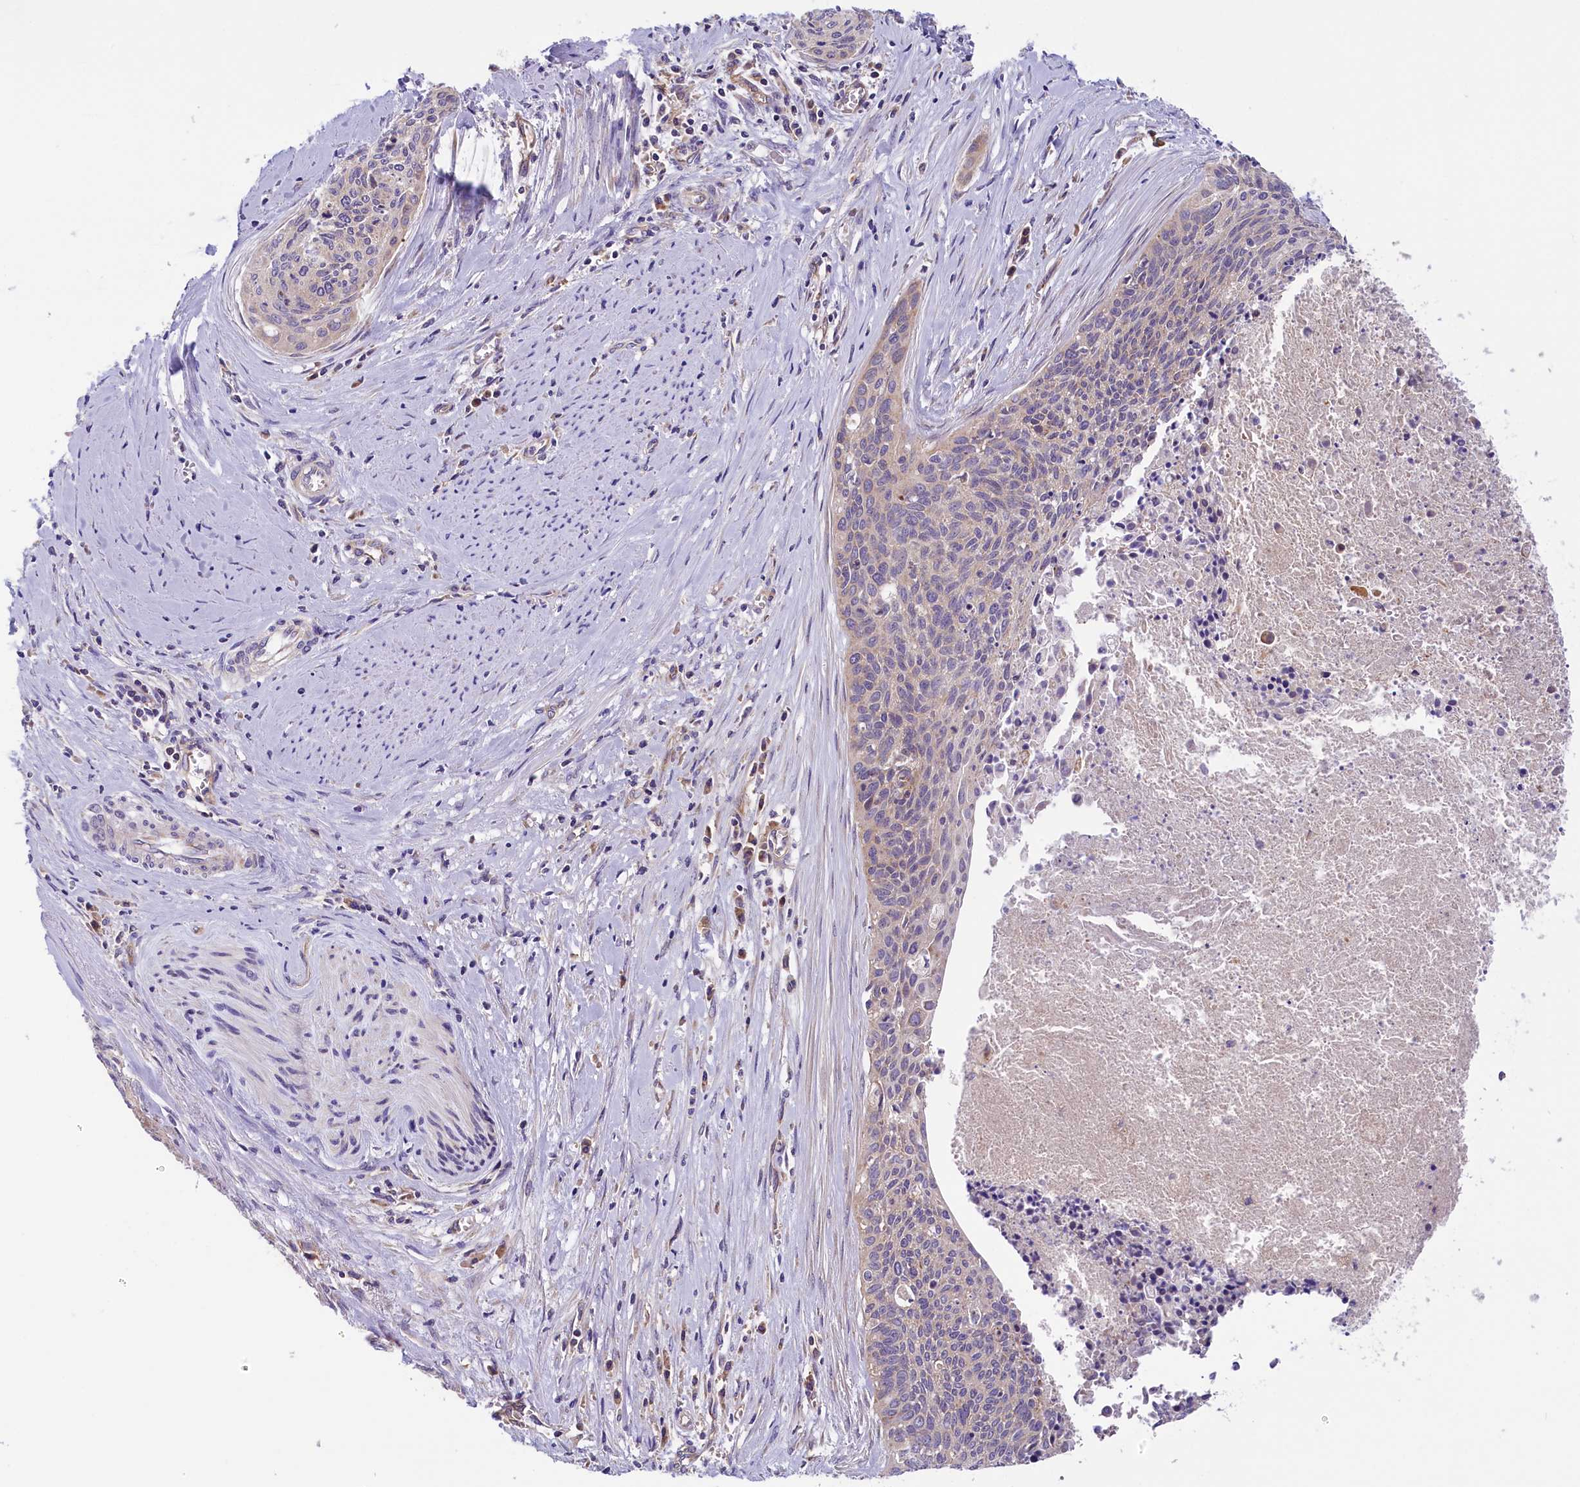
{"staining": {"intensity": "negative", "quantity": "none", "location": "none"}, "tissue": "cervical cancer", "cell_type": "Tumor cells", "image_type": "cancer", "snomed": [{"axis": "morphology", "description": "Squamous cell carcinoma, NOS"}, {"axis": "topography", "description": "Cervix"}], "caption": "Immunohistochemistry (IHC) of cervical cancer reveals no expression in tumor cells.", "gene": "DNAJB9", "patient": {"sex": "female", "age": 55}}